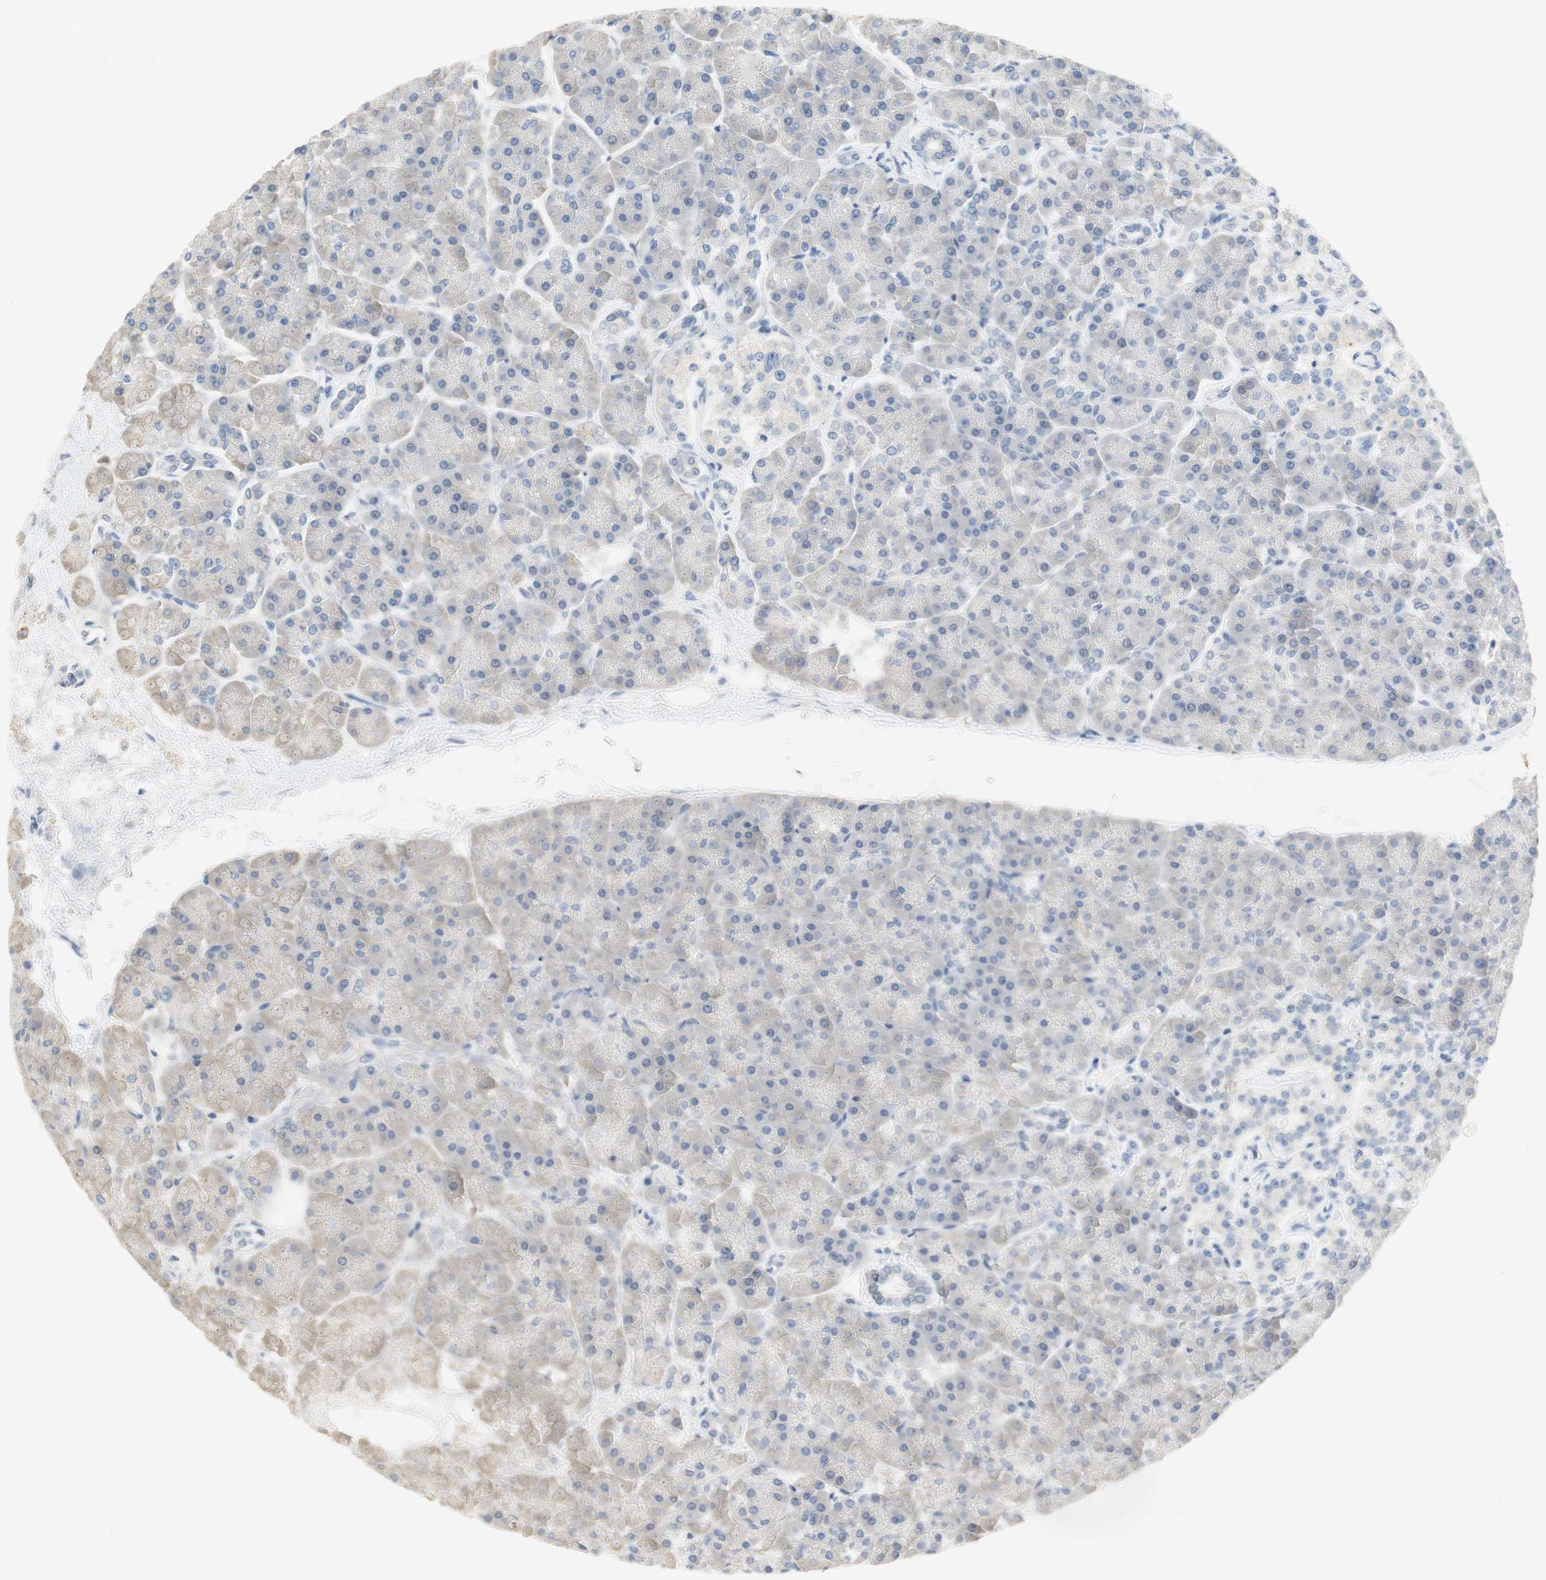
{"staining": {"intensity": "weak", "quantity": "<25%", "location": "cytoplasmic/membranous"}, "tissue": "pancreas", "cell_type": "Exocrine glandular cells", "image_type": "normal", "snomed": [{"axis": "morphology", "description": "Normal tissue, NOS"}, {"axis": "topography", "description": "Pancreas"}], "caption": "High magnification brightfield microscopy of benign pancreas stained with DAB (3,3'-diaminobenzidine) (brown) and counterstained with hematoxylin (blue): exocrine glandular cells show no significant expression. (Brightfield microscopy of DAB immunohistochemistry (IHC) at high magnification).", "gene": "CCM2L", "patient": {"sex": "female", "age": 70}}